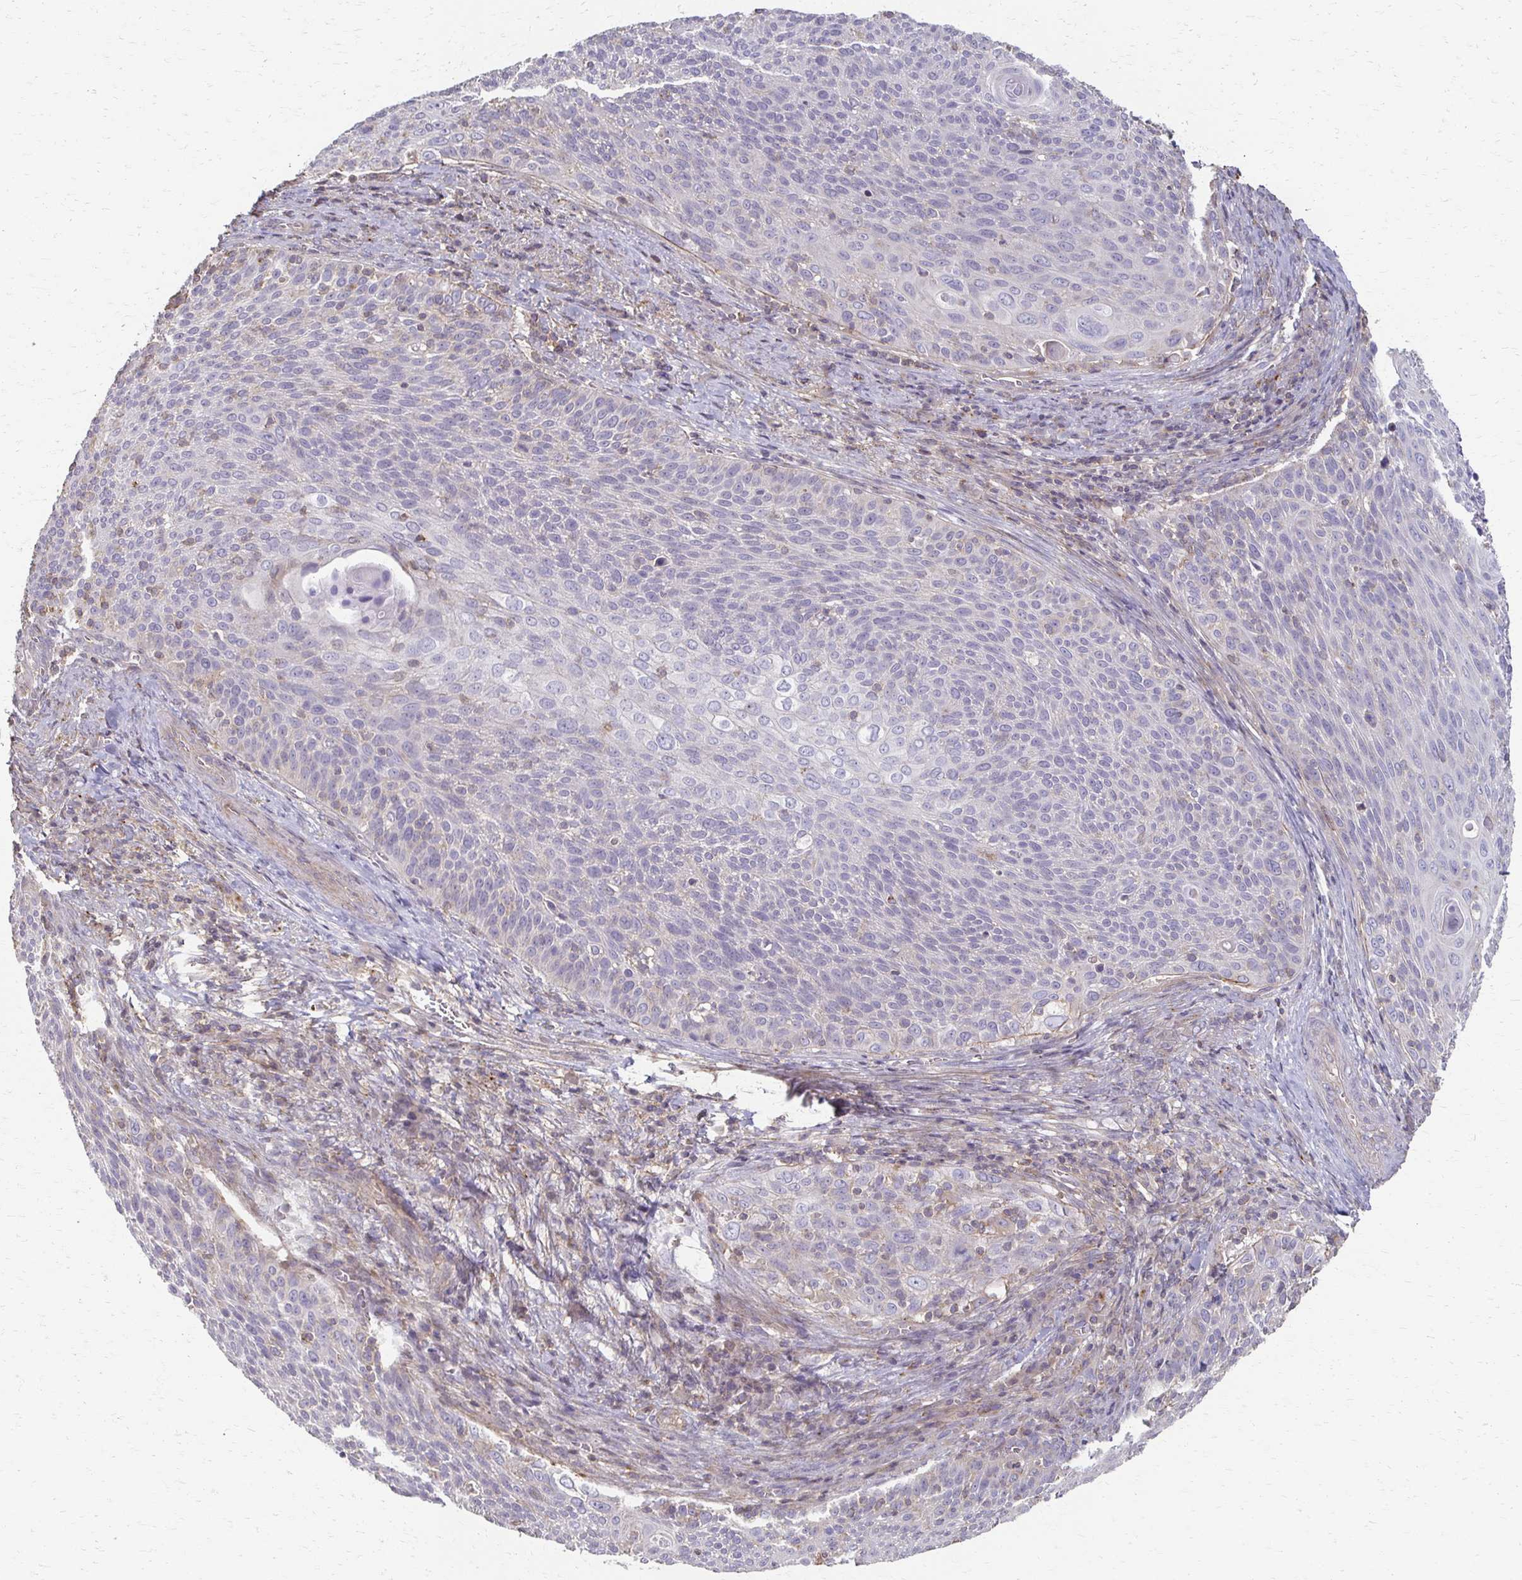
{"staining": {"intensity": "negative", "quantity": "none", "location": "none"}, "tissue": "cervical cancer", "cell_type": "Tumor cells", "image_type": "cancer", "snomed": [{"axis": "morphology", "description": "Squamous cell carcinoma, NOS"}, {"axis": "topography", "description": "Cervix"}], "caption": "Tumor cells are negative for brown protein staining in cervical cancer (squamous cell carcinoma).", "gene": "C1QTNF7", "patient": {"sex": "female", "age": 31}}